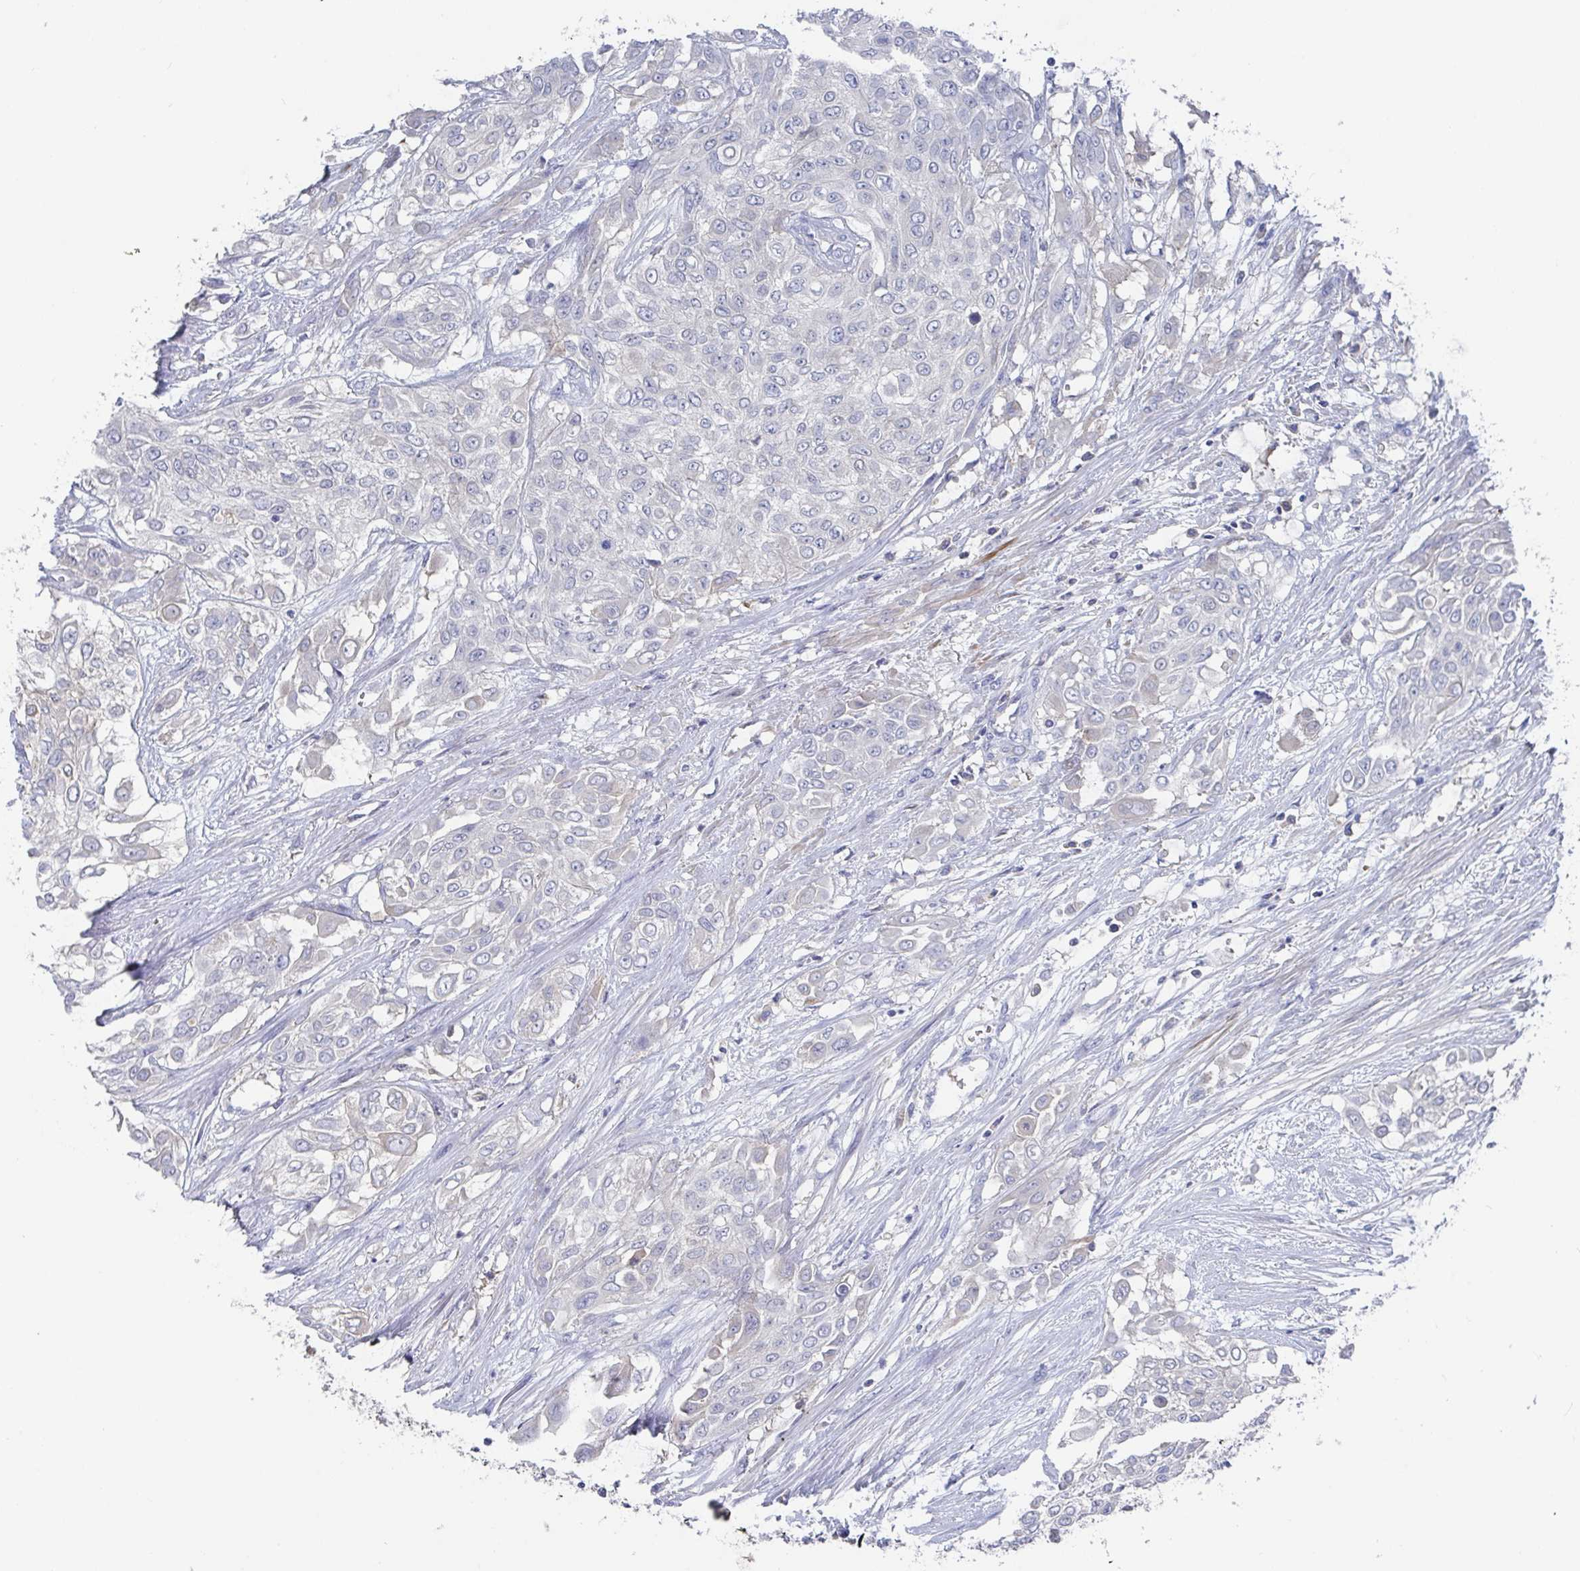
{"staining": {"intensity": "negative", "quantity": "none", "location": "none"}, "tissue": "urothelial cancer", "cell_type": "Tumor cells", "image_type": "cancer", "snomed": [{"axis": "morphology", "description": "Urothelial carcinoma, High grade"}, {"axis": "topography", "description": "Urinary bladder"}], "caption": "IHC of human urothelial cancer displays no staining in tumor cells. (DAB immunohistochemistry, high magnification).", "gene": "GPR148", "patient": {"sex": "male", "age": 57}}